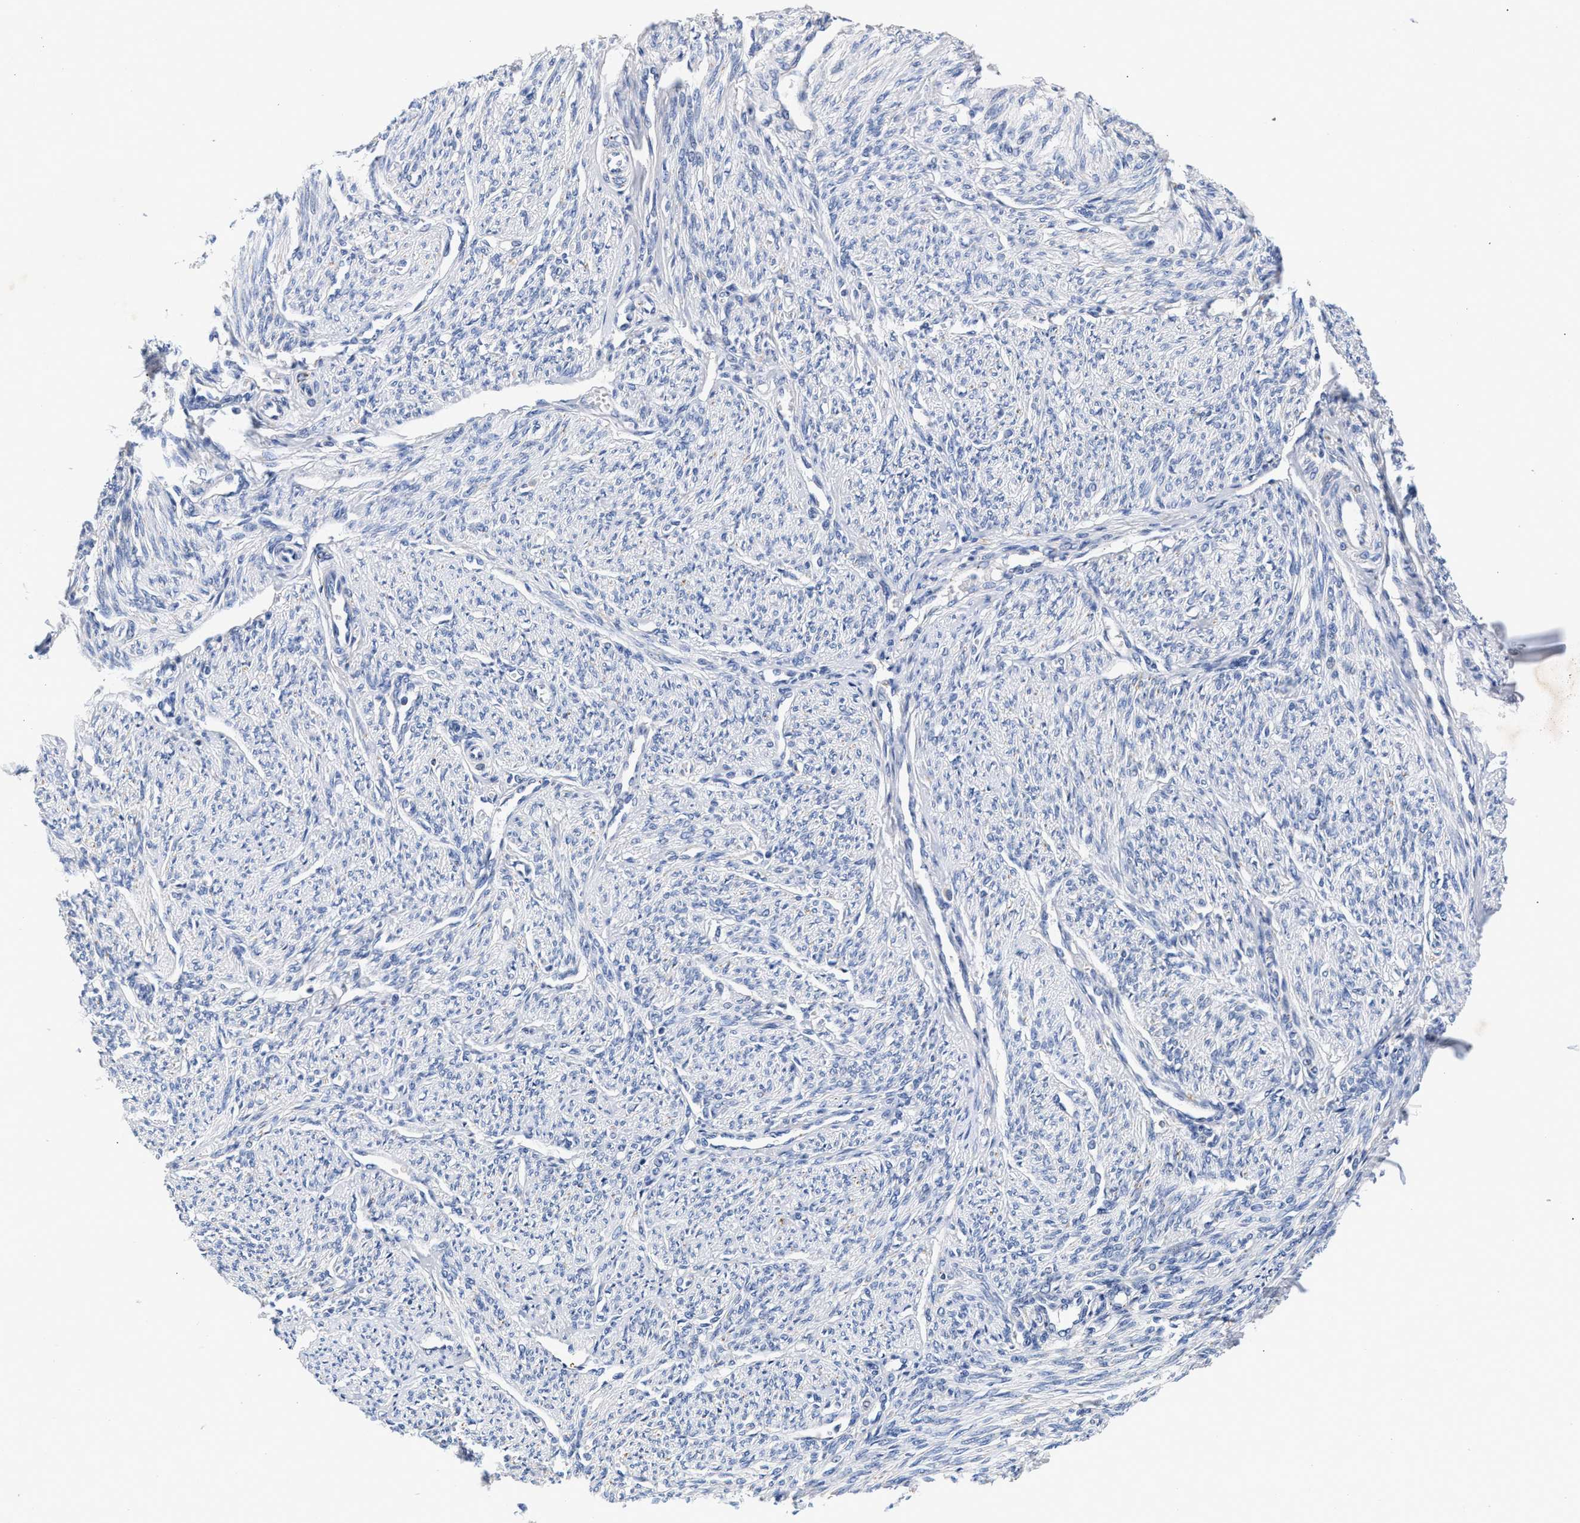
{"staining": {"intensity": "negative", "quantity": "none", "location": "none"}, "tissue": "smooth muscle", "cell_type": "Smooth muscle cells", "image_type": "normal", "snomed": [{"axis": "morphology", "description": "Normal tissue, NOS"}, {"axis": "topography", "description": "Smooth muscle"}], "caption": "This is a histopathology image of IHC staining of benign smooth muscle, which shows no expression in smooth muscle cells. (DAB immunohistochemistry (IHC) with hematoxylin counter stain).", "gene": "GNAI3", "patient": {"sex": "female", "age": 65}}